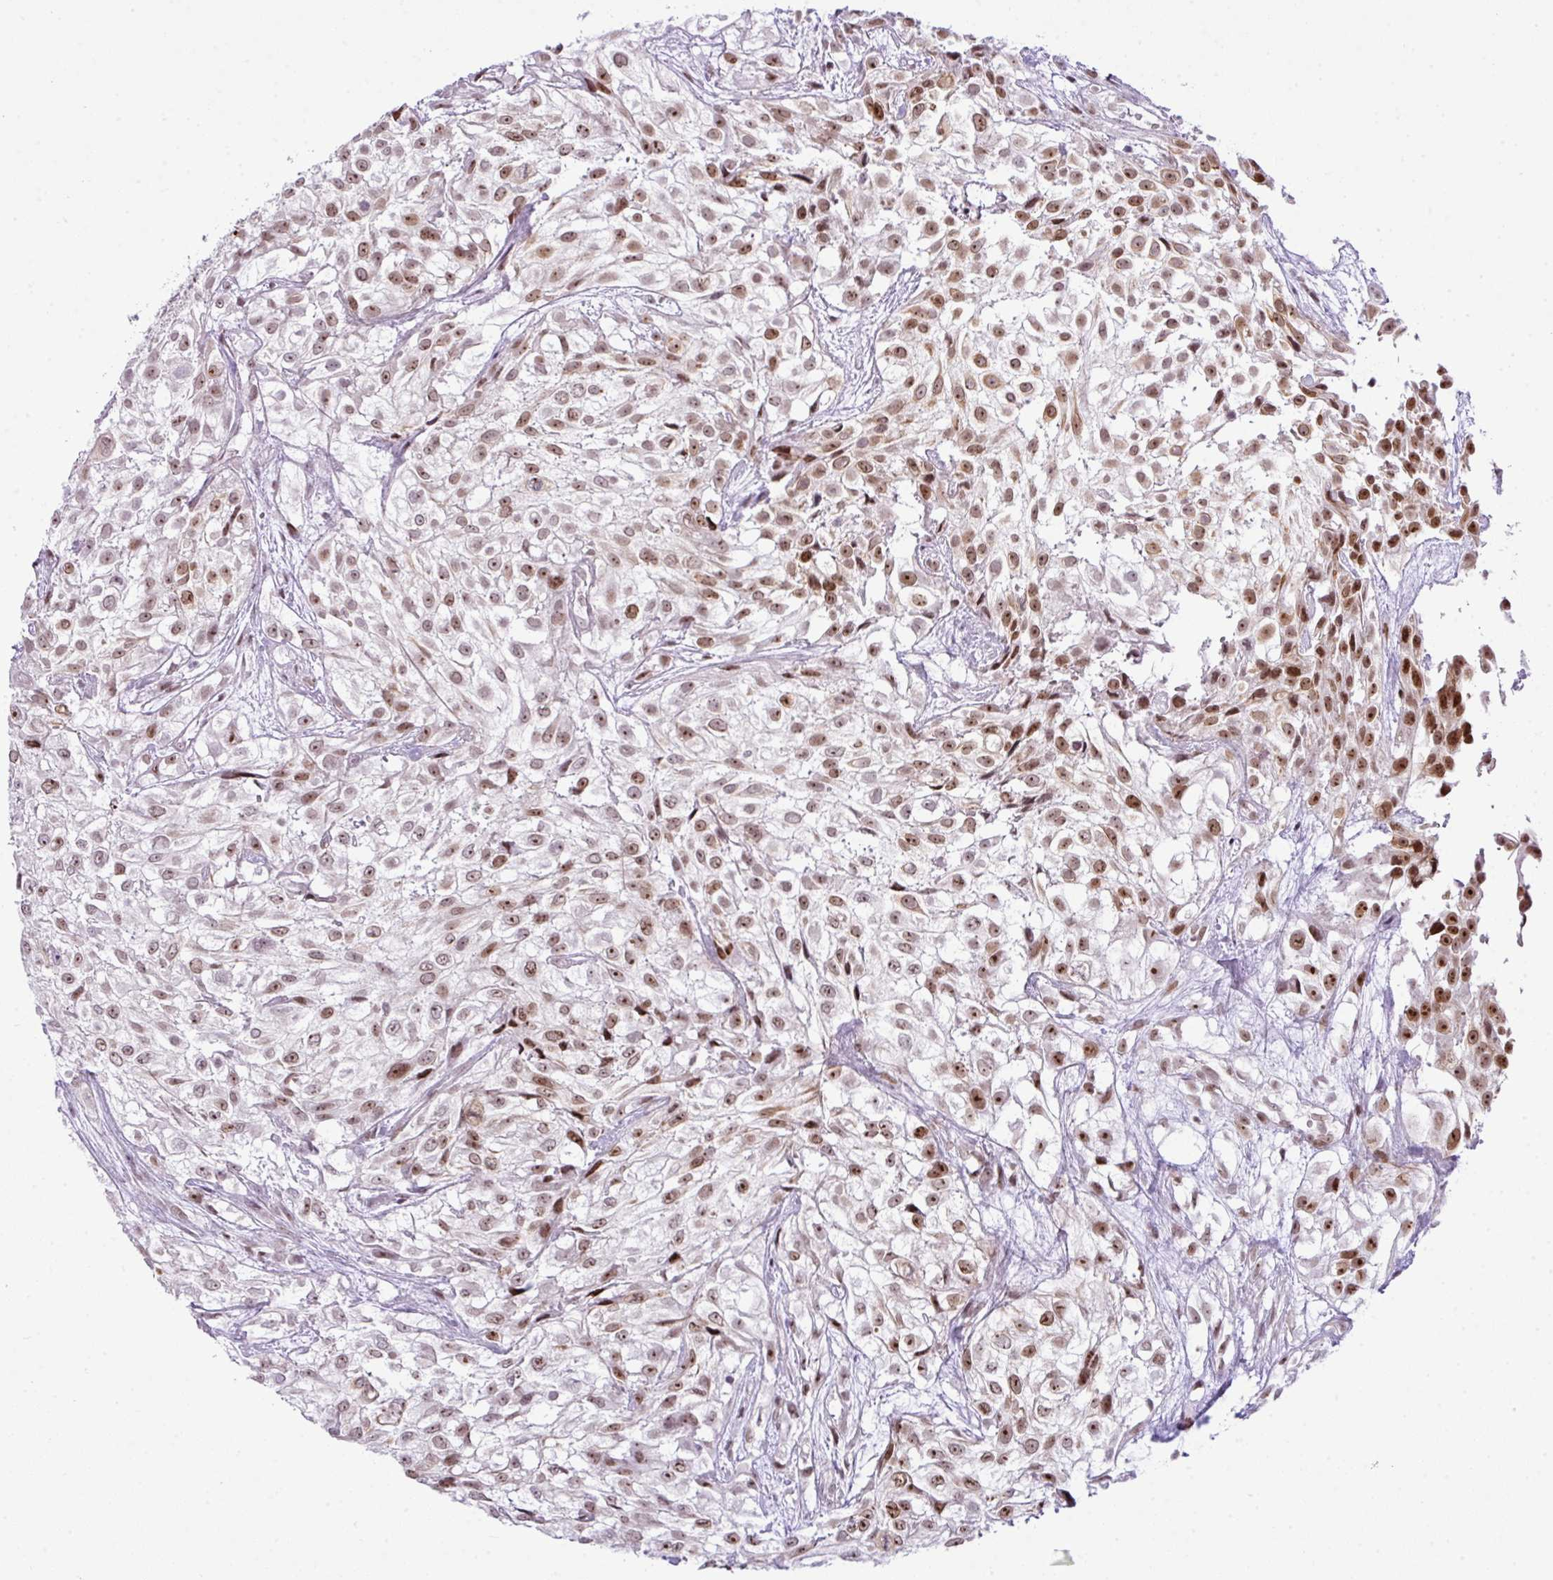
{"staining": {"intensity": "moderate", "quantity": ">75%", "location": "nuclear"}, "tissue": "urothelial cancer", "cell_type": "Tumor cells", "image_type": "cancer", "snomed": [{"axis": "morphology", "description": "Urothelial carcinoma, High grade"}, {"axis": "topography", "description": "Urinary bladder"}], "caption": "The image demonstrates a brown stain indicating the presence of a protein in the nuclear of tumor cells in high-grade urothelial carcinoma.", "gene": "CCDC137", "patient": {"sex": "male", "age": 56}}